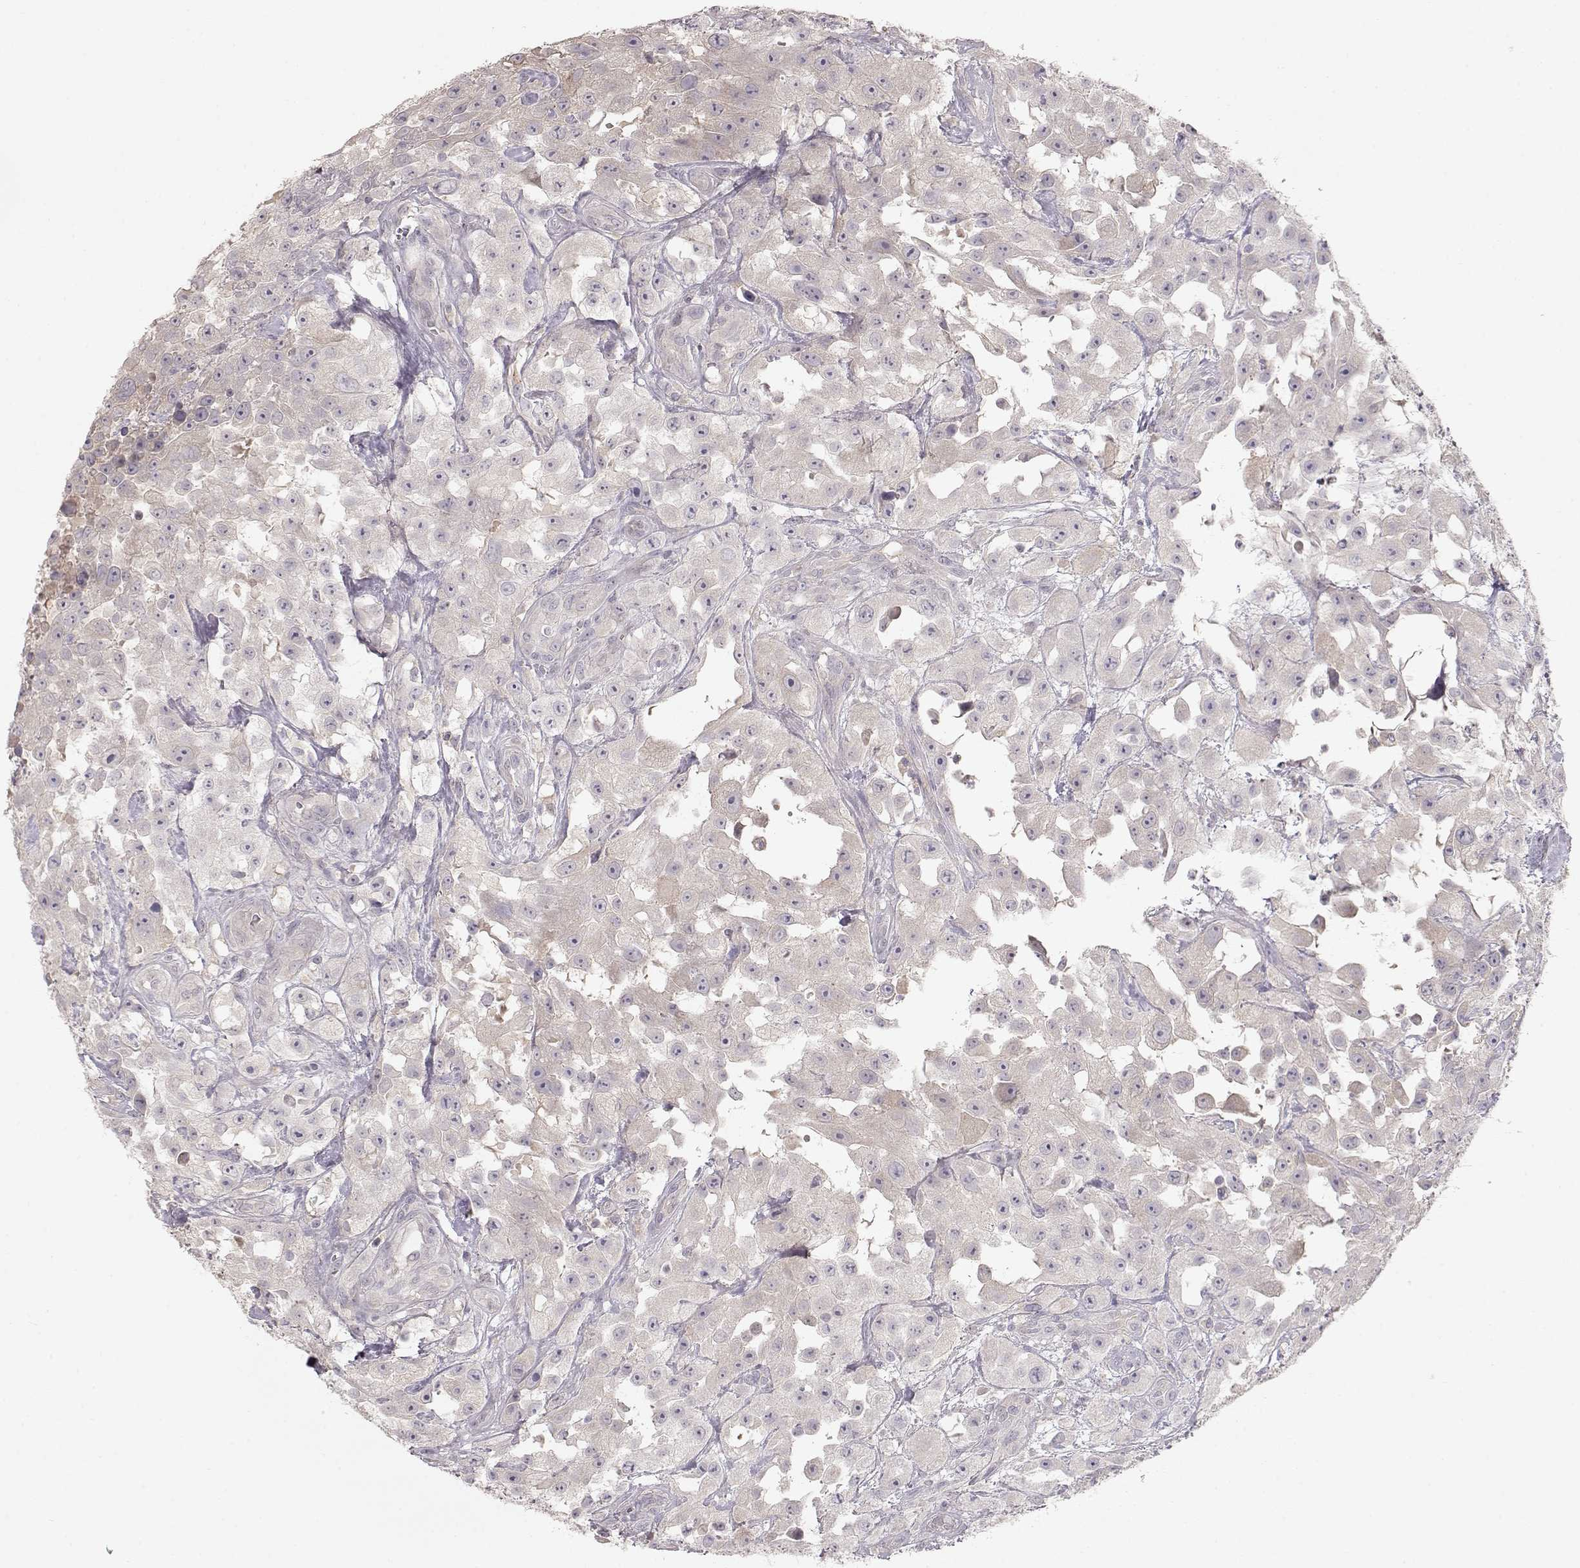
{"staining": {"intensity": "weak", "quantity": "25%-75%", "location": "cytoplasmic/membranous"}, "tissue": "urothelial cancer", "cell_type": "Tumor cells", "image_type": "cancer", "snomed": [{"axis": "morphology", "description": "Urothelial carcinoma, High grade"}, {"axis": "topography", "description": "Urinary bladder"}], "caption": "About 25%-75% of tumor cells in human urothelial carcinoma (high-grade) display weak cytoplasmic/membranous protein expression as visualized by brown immunohistochemical staining.", "gene": "ARHGAP8", "patient": {"sex": "male", "age": 79}}